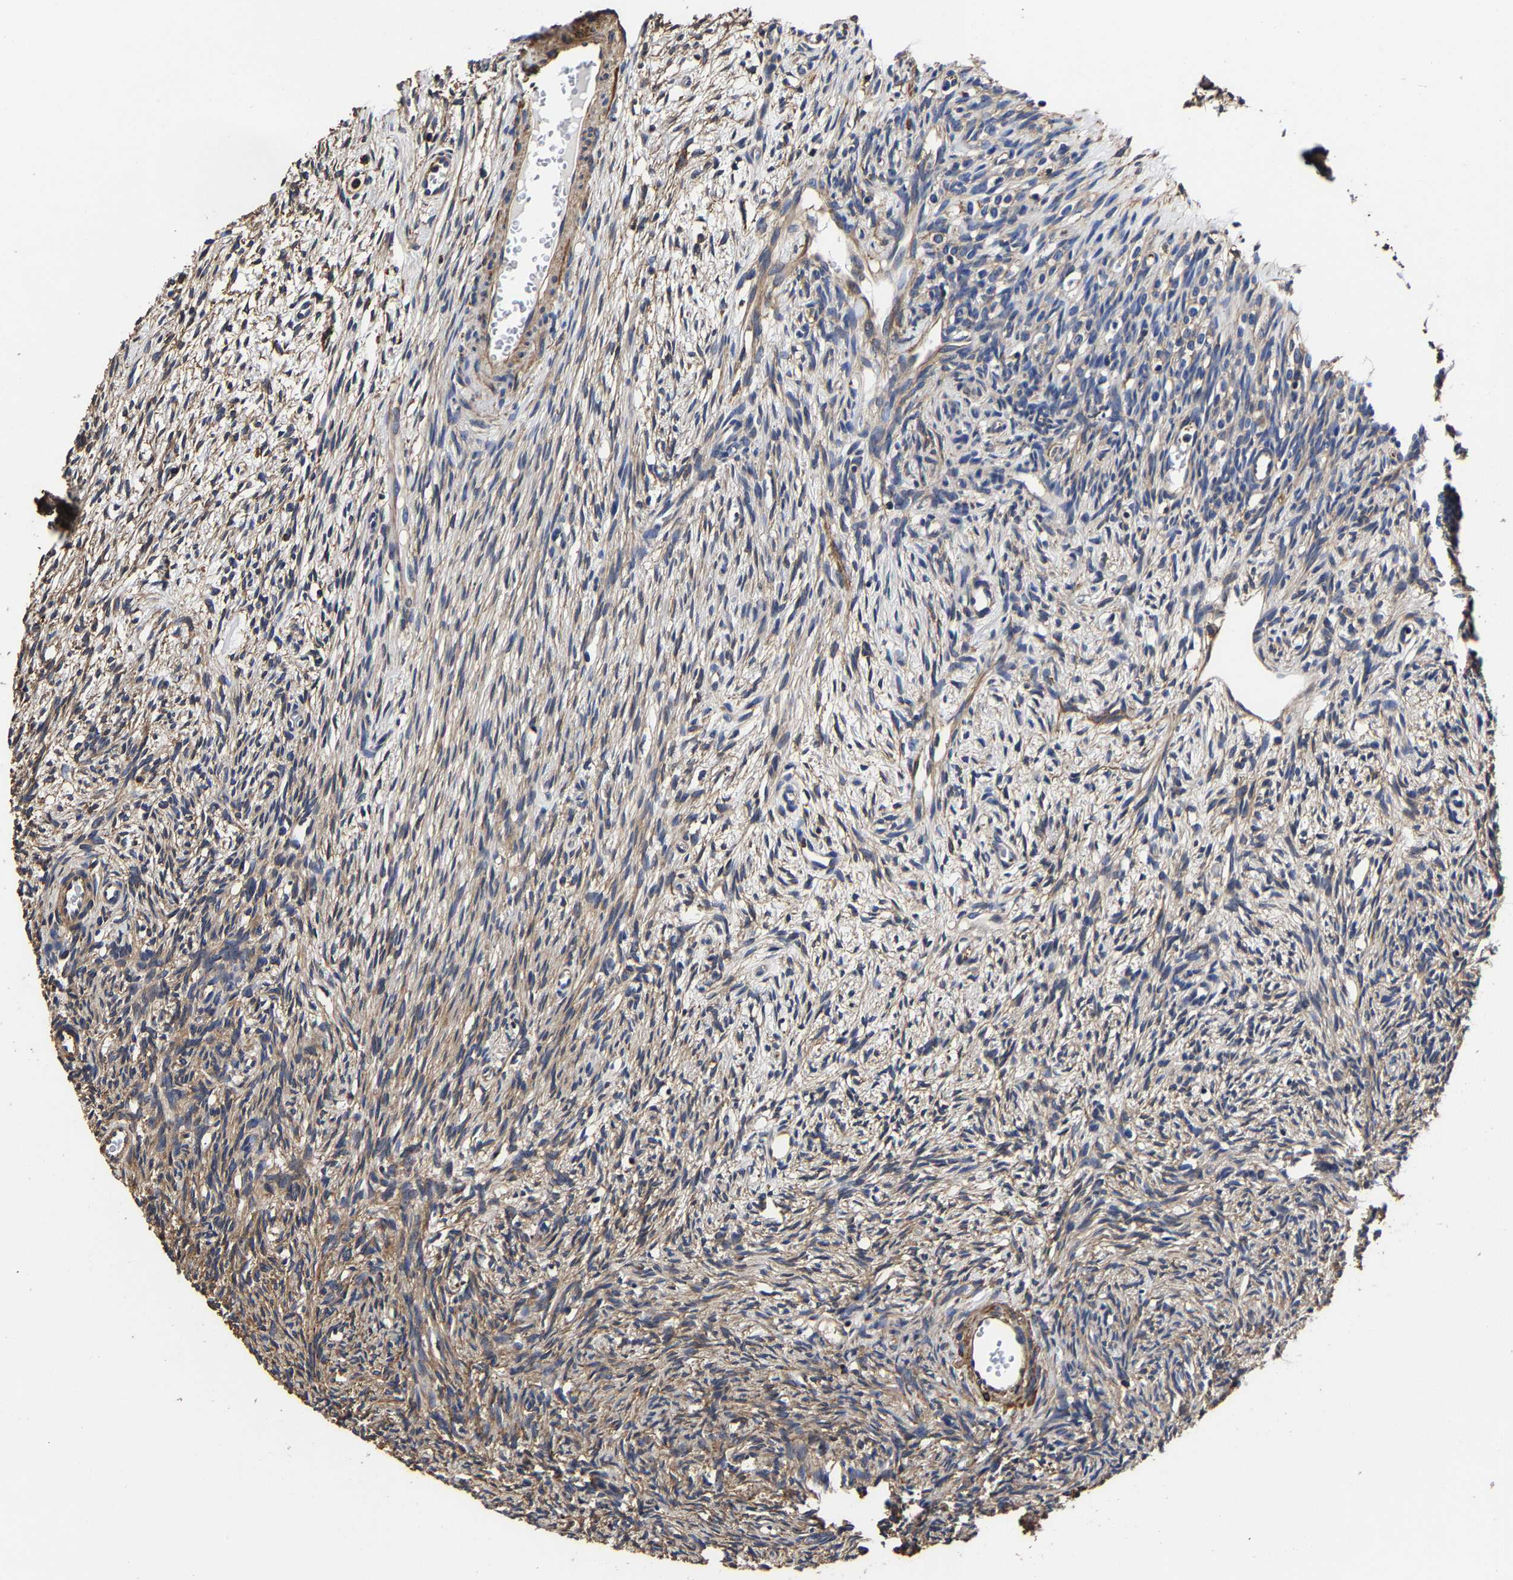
{"staining": {"intensity": "moderate", "quantity": "25%-75%", "location": "cytoplasmic/membranous"}, "tissue": "ovary", "cell_type": "Ovarian stroma cells", "image_type": "normal", "snomed": [{"axis": "morphology", "description": "Normal tissue, NOS"}, {"axis": "topography", "description": "Ovary"}], "caption": "Protein staining demonstrates moderate cytoplasmic/membranous positivity in approximately 25%-75% of ovarian stroma cells in normal ovary.", "gene": "SSH3", "patient": {"sex": "female", "age": 33}}